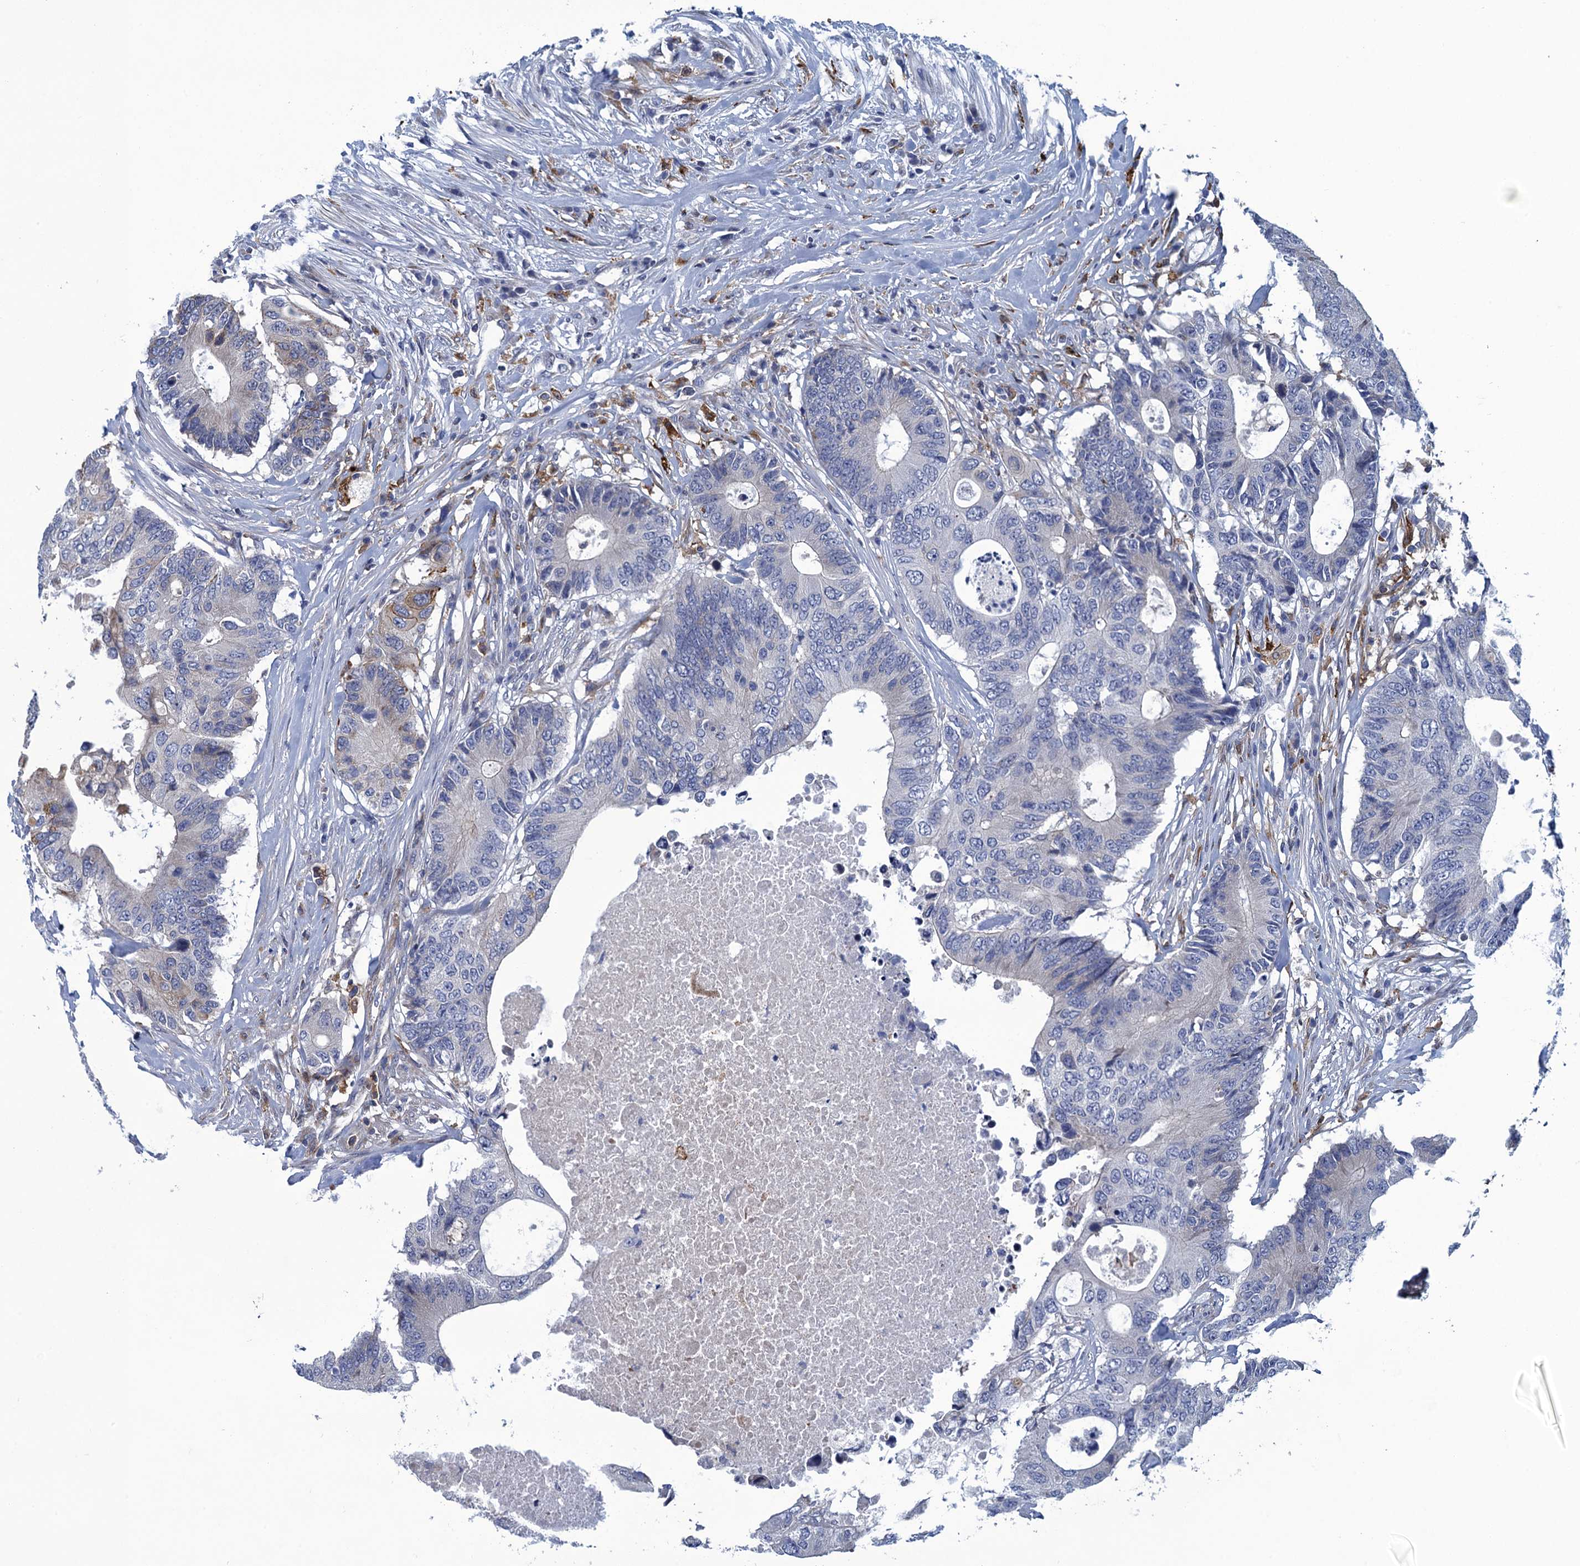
{"staining": {"intensity": "negative", "quantity": "none", "location": "none"}, "tissue": "colorectal cancer", "cell_type": "Tumor cells", "image_type": "cancer", "snomed": [{"axis": "morphology", "description": "Adenocarcinoma, NOS"}, {"axis": "topography", "description": "Colon"}], "caption": "An immunohistochemistry micrograph of adenocarcinoma (colorectal) is shown. There is no staining in tumor cells of adenocarcinoma (colorectal). (Stains: DAB immunohistochemistry (IHC) with hematoxylin counter stain, Microscopy: brightfield microscopy at high magnification).", "gene": "DNHD1", "patient": {"sex": "male", "age": 71}}